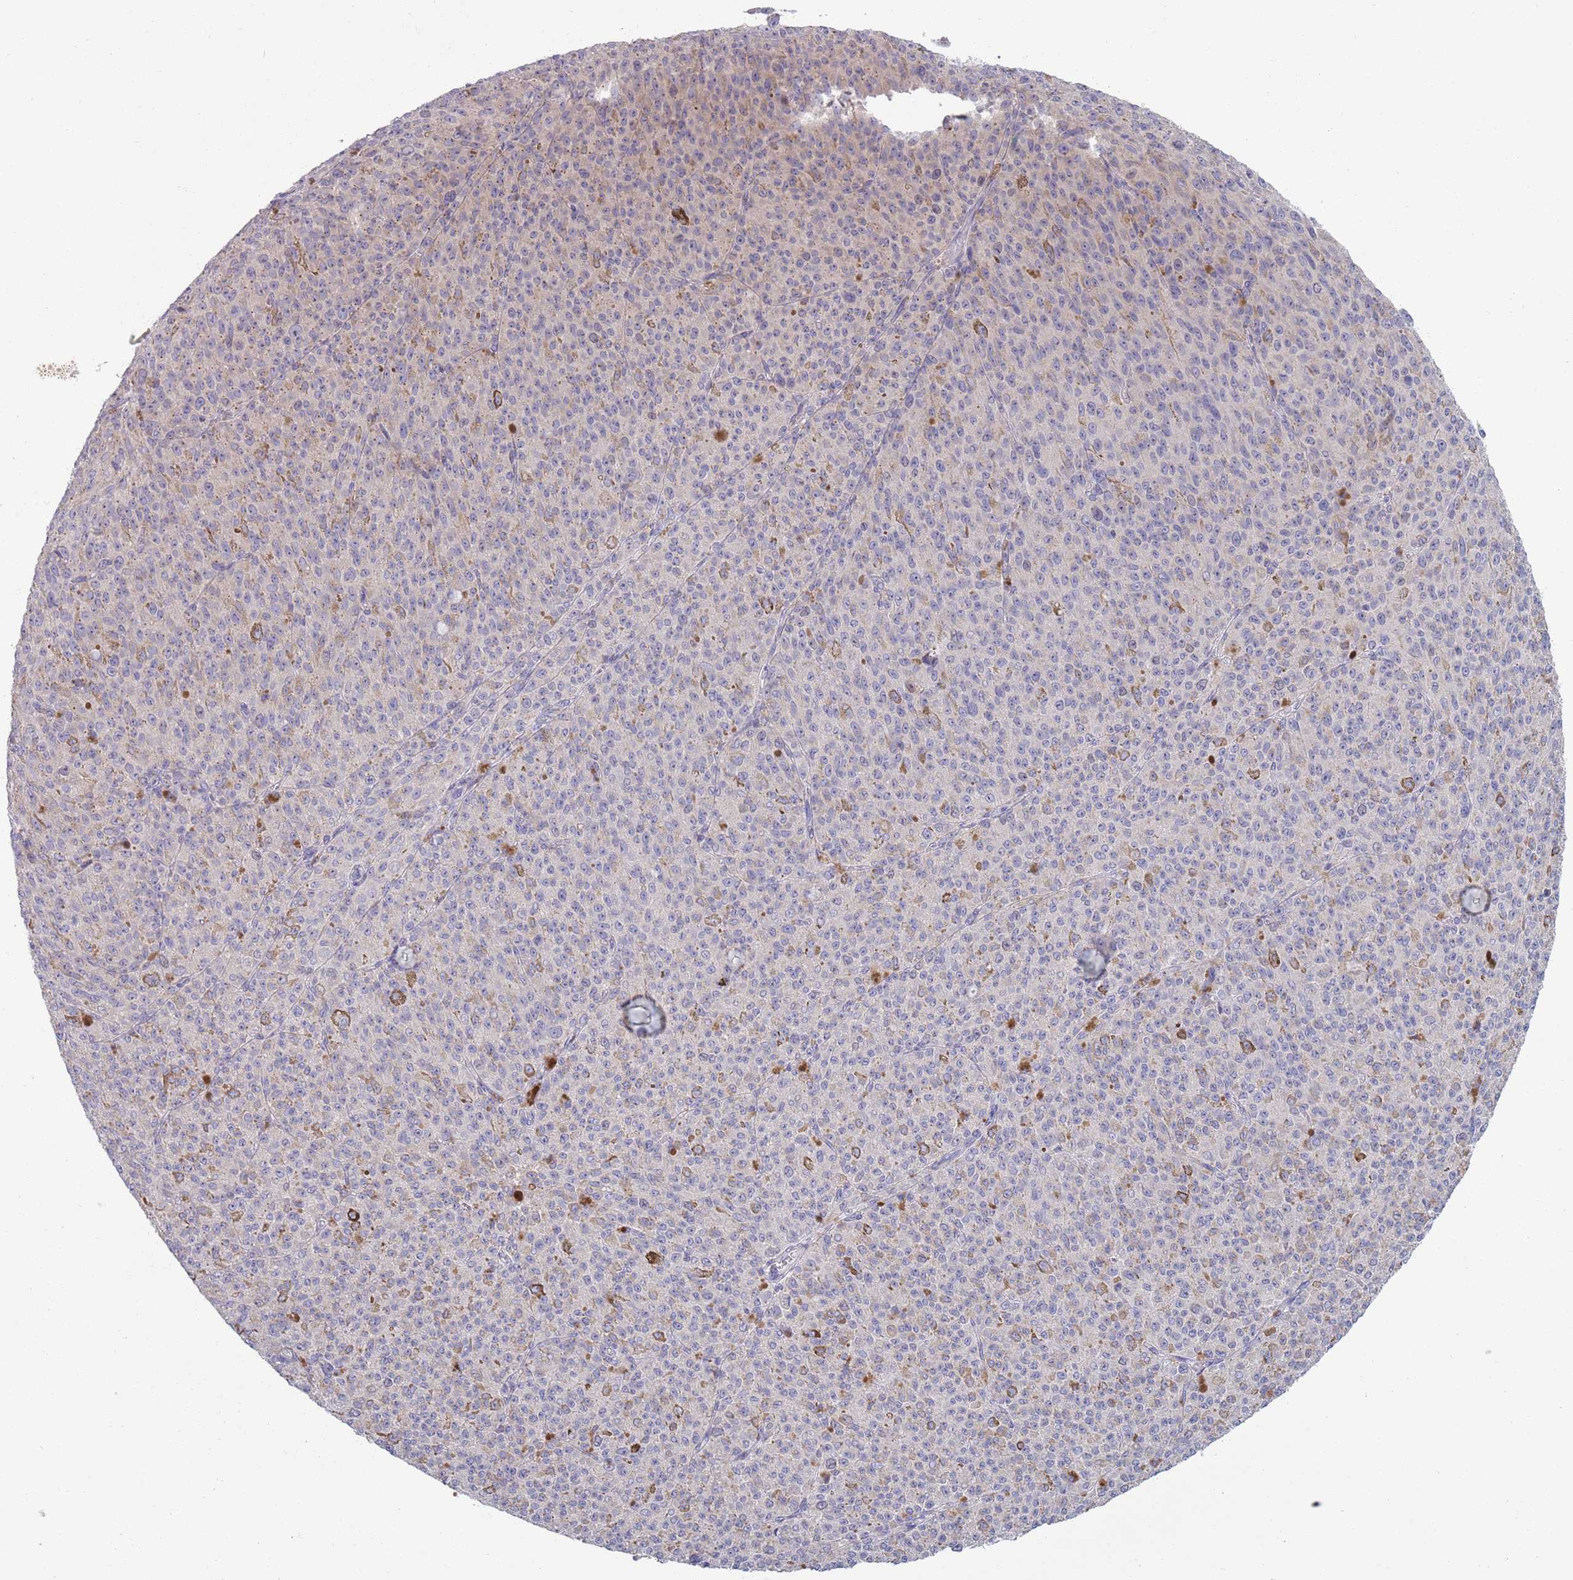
{"staining": {"intensity": "negative", "quantity": "none", "location": "none"}, "tissue": "melanoma", "cell_type": "Tumor cells", "image_type": "cancer", "snomed": [{"axis": "morphology", "description": "Malignant melanoma, NOS"}, {"axis": "topography", "description": "Skin"}], "caption": "The photomicrograph exhibits no significant expression in tumor cells of melanoma.", "gene": "LTB", "patient": {"sex": "female", "age": 52}}